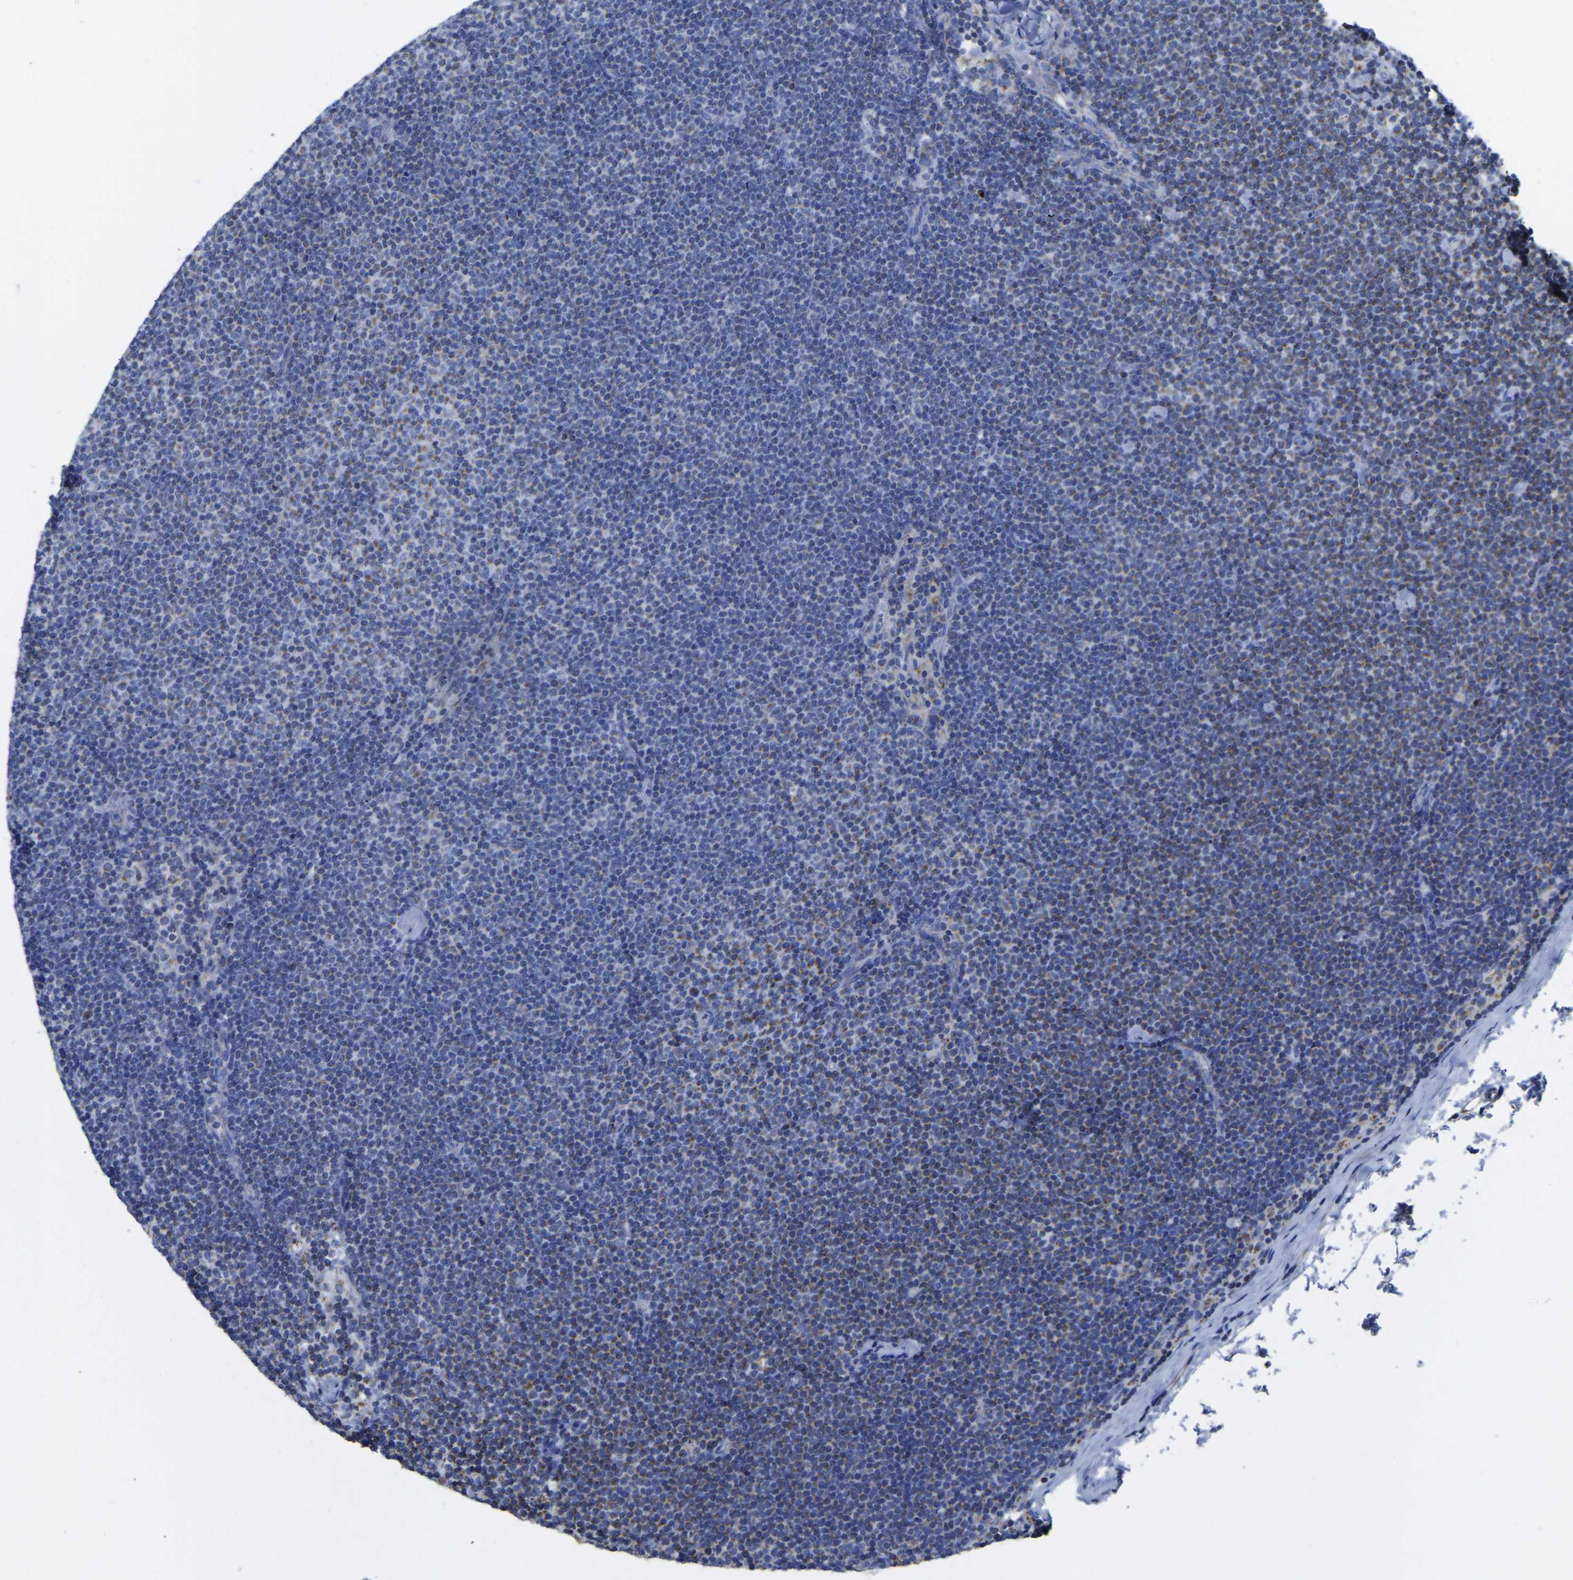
{"staining": {"intensity": "weak", "quantity": "<25%", "location": "cytoplasmic/membranous"}, "tissue": "lymphoma", "cell_type": "Tumor cells", "image_type": "cancer", "snomed": [{"axis": "morphology", "description": "Malignant lymphoma, non-Hodgkin's type, Low grade"}, {"axis": "topography", "description": "Lymph node"}], "caption": "High magnification brightfield microscopy of lymphoma stained with DAB (3,3'-diaminobenzidine) (brown) and counterstained with hematoxylin (blue): tumor cells show no significant staining.", "gene": "ETFA", "patient": {"sex": "female", "age": 53}}